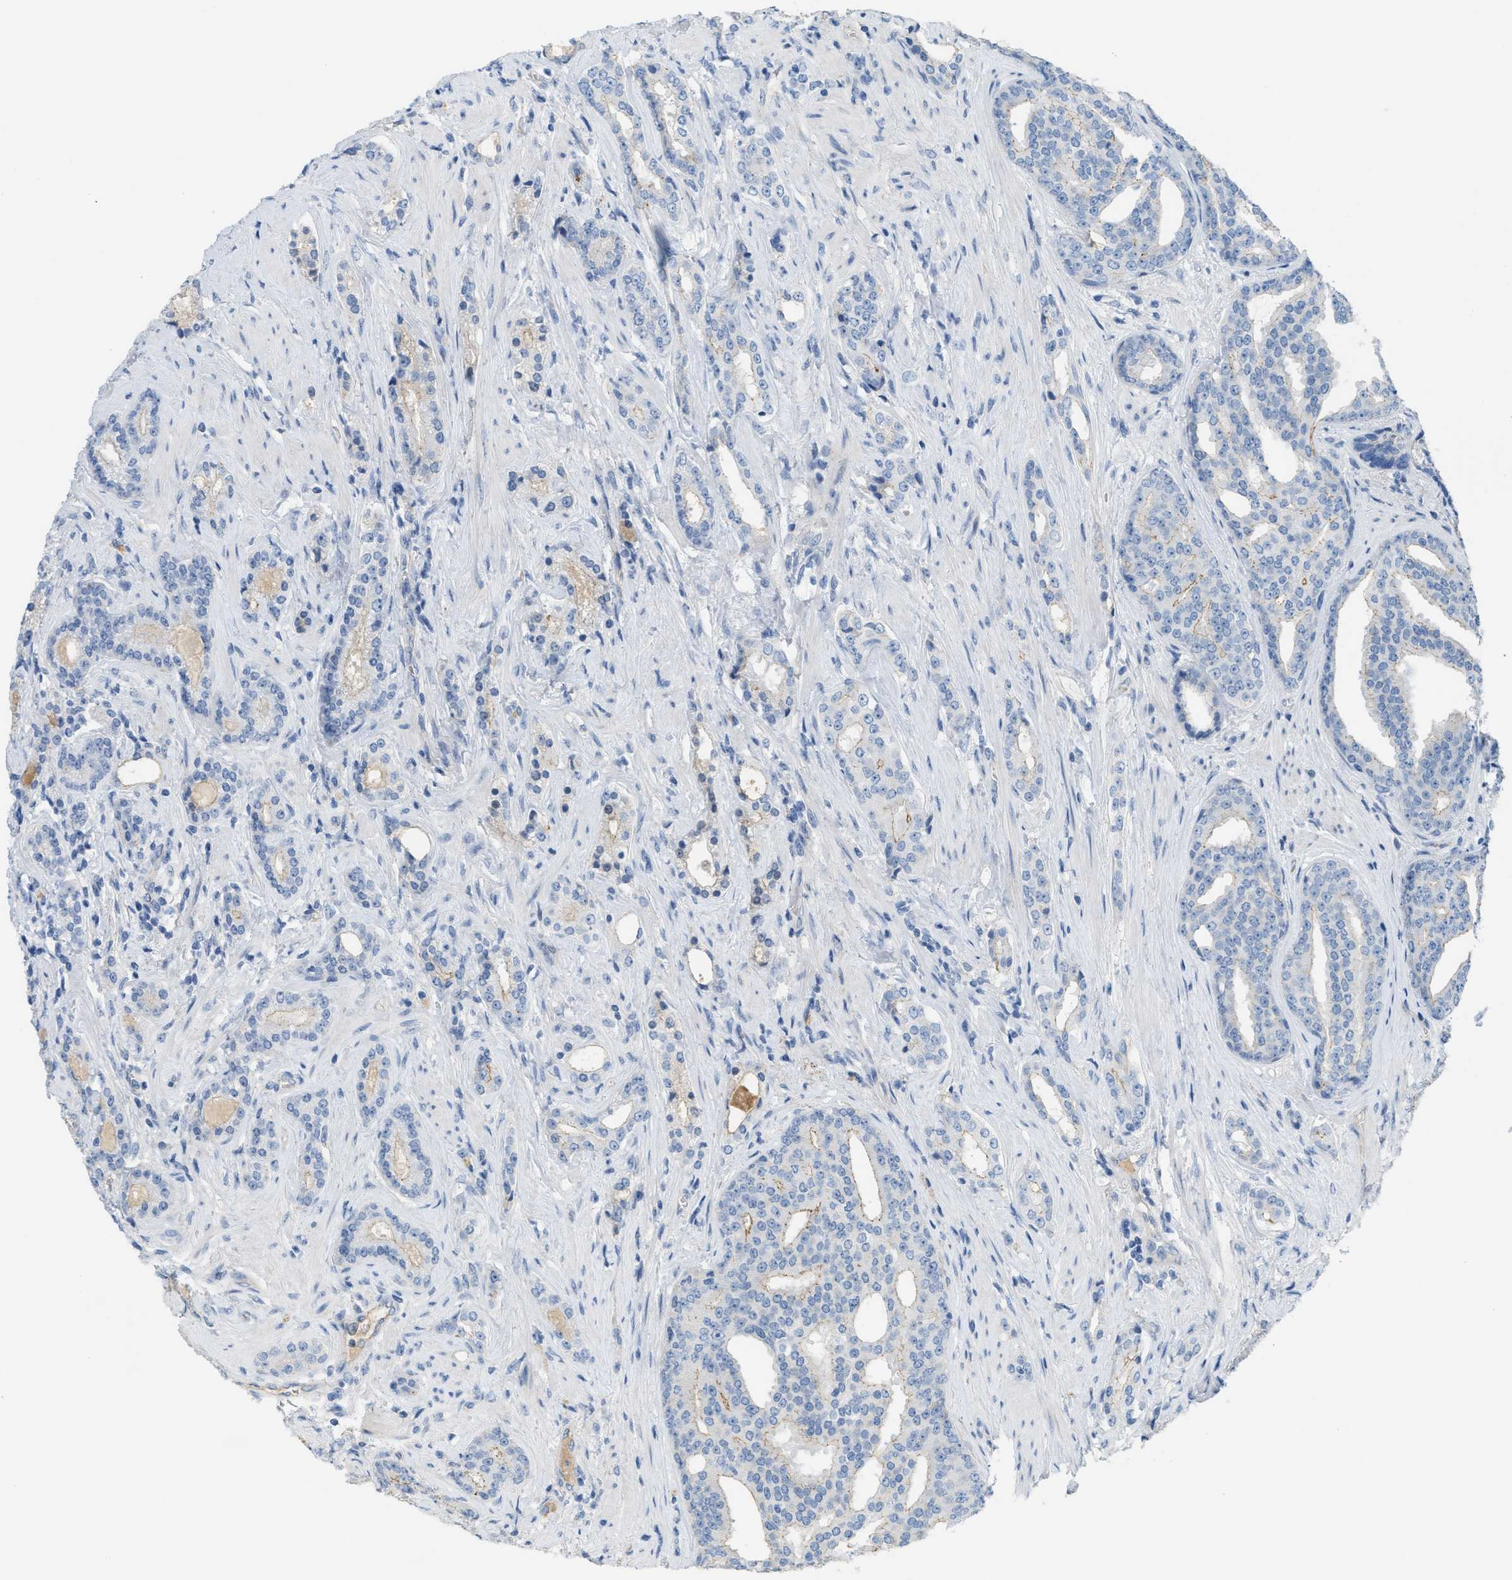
{"staining": {"intensity": "weak", "quantity": "<25%", "location": "cytoplasmic/membranous"}, "tissue": "prostate cancer", "cell_type": "Tumor cells", "image_type": "cancer", "snomed": [{"axis": "morphology", "description": "Adenocarcinoma, High grade"}, {"axis": "topography", "description": "Prostate"}], "caption": "DAB immunohistochemical staining of prostate adenocarcinoma (high-grade) demonstrates no significant staining in tumor cells.", "gene": "CRB3", "patient": {"sex": "male", "age": 71}}